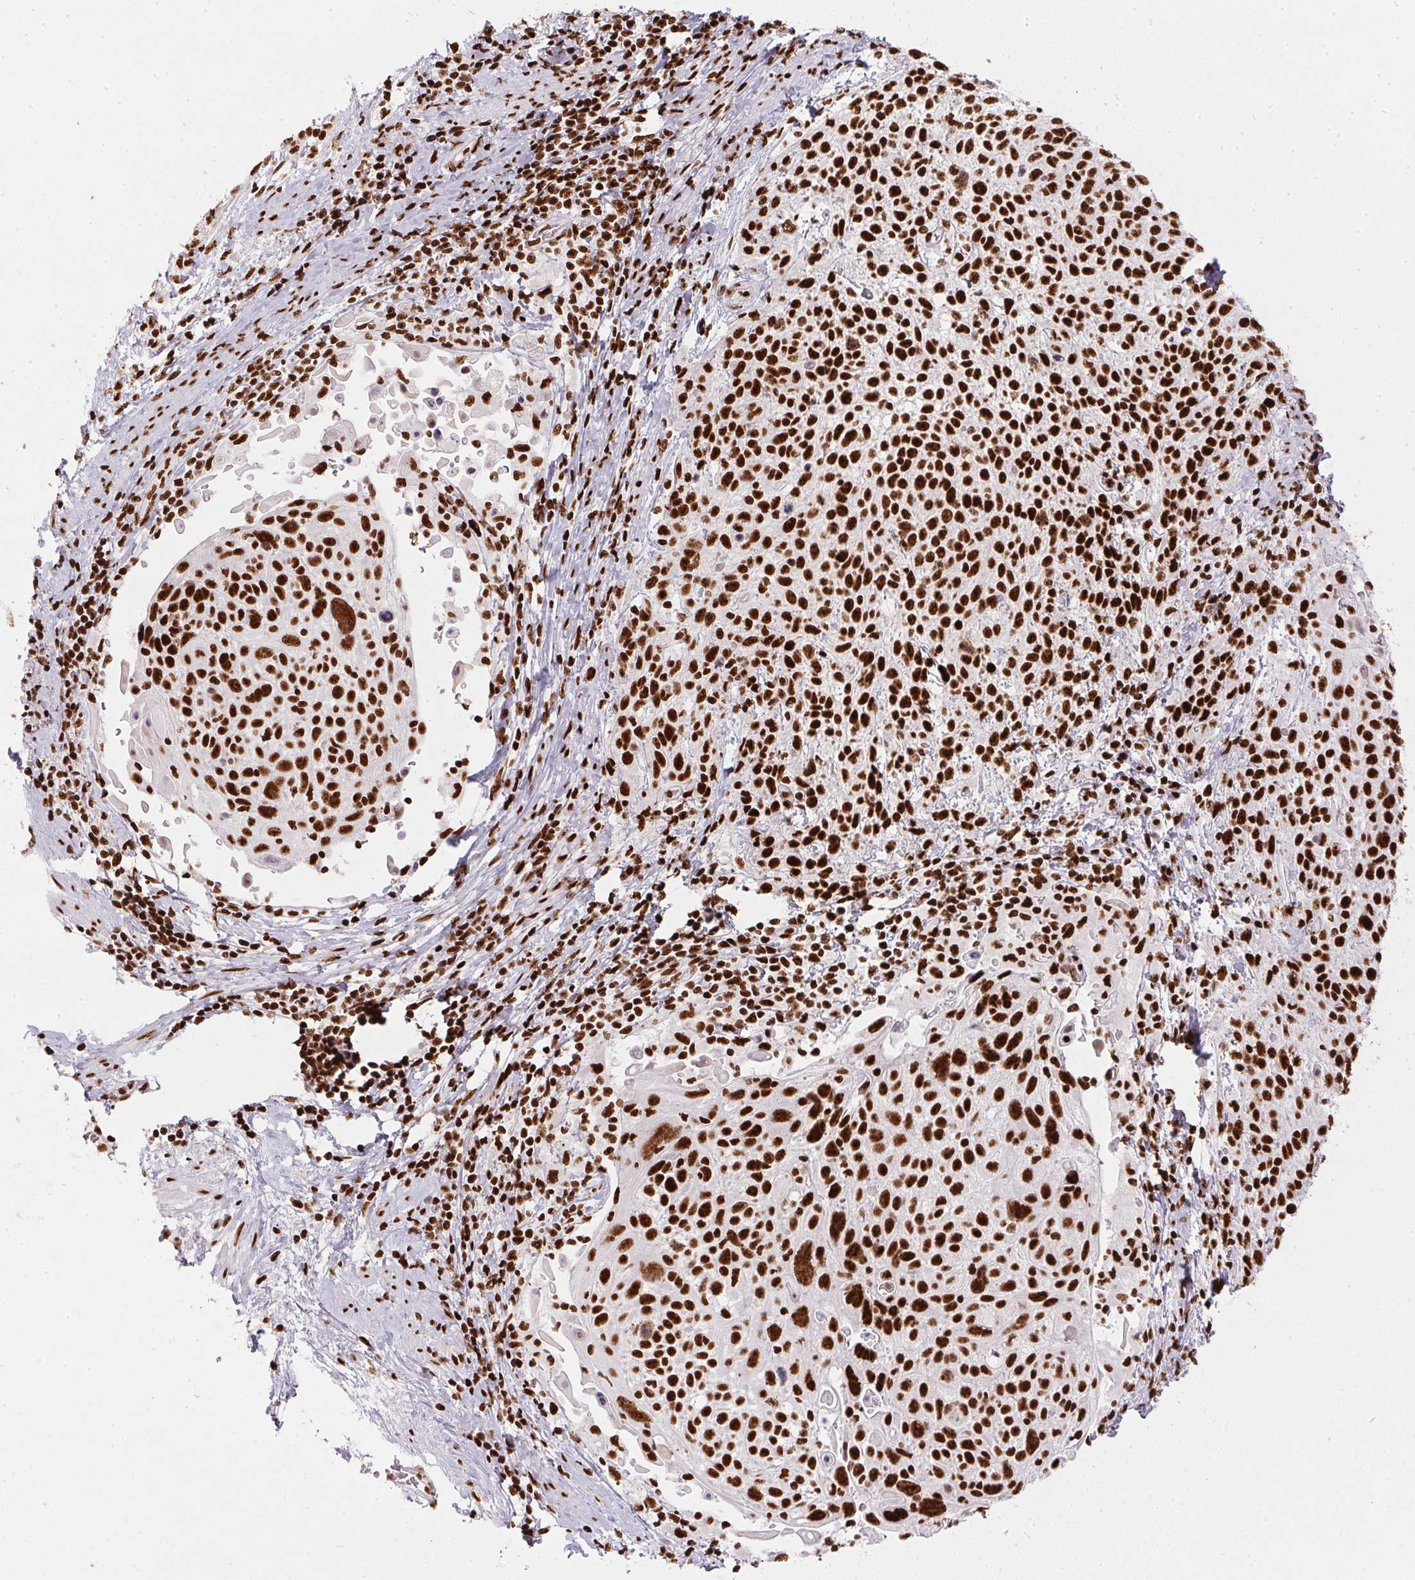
{"staining": {"intensity": "strong", "quantity": ">75%", "location": "nuclear"}, "tissue": "cervical cancer", "cell_type": "Tumor cells", "image_type": "cancer", "snomed": [{"axis": "morphology", "description": "Squamous cell carcinoma, NOS"}, {"axis": "topography", "description": "Cervix"}], "caption": "A photomicrograph of cervical squamous cell carcinoma stained for a protein demonstrates strong nuclear brown staining in tumor cells.", "gene": "PAGE3", "patient": {"sex": "female", "age": 61}}